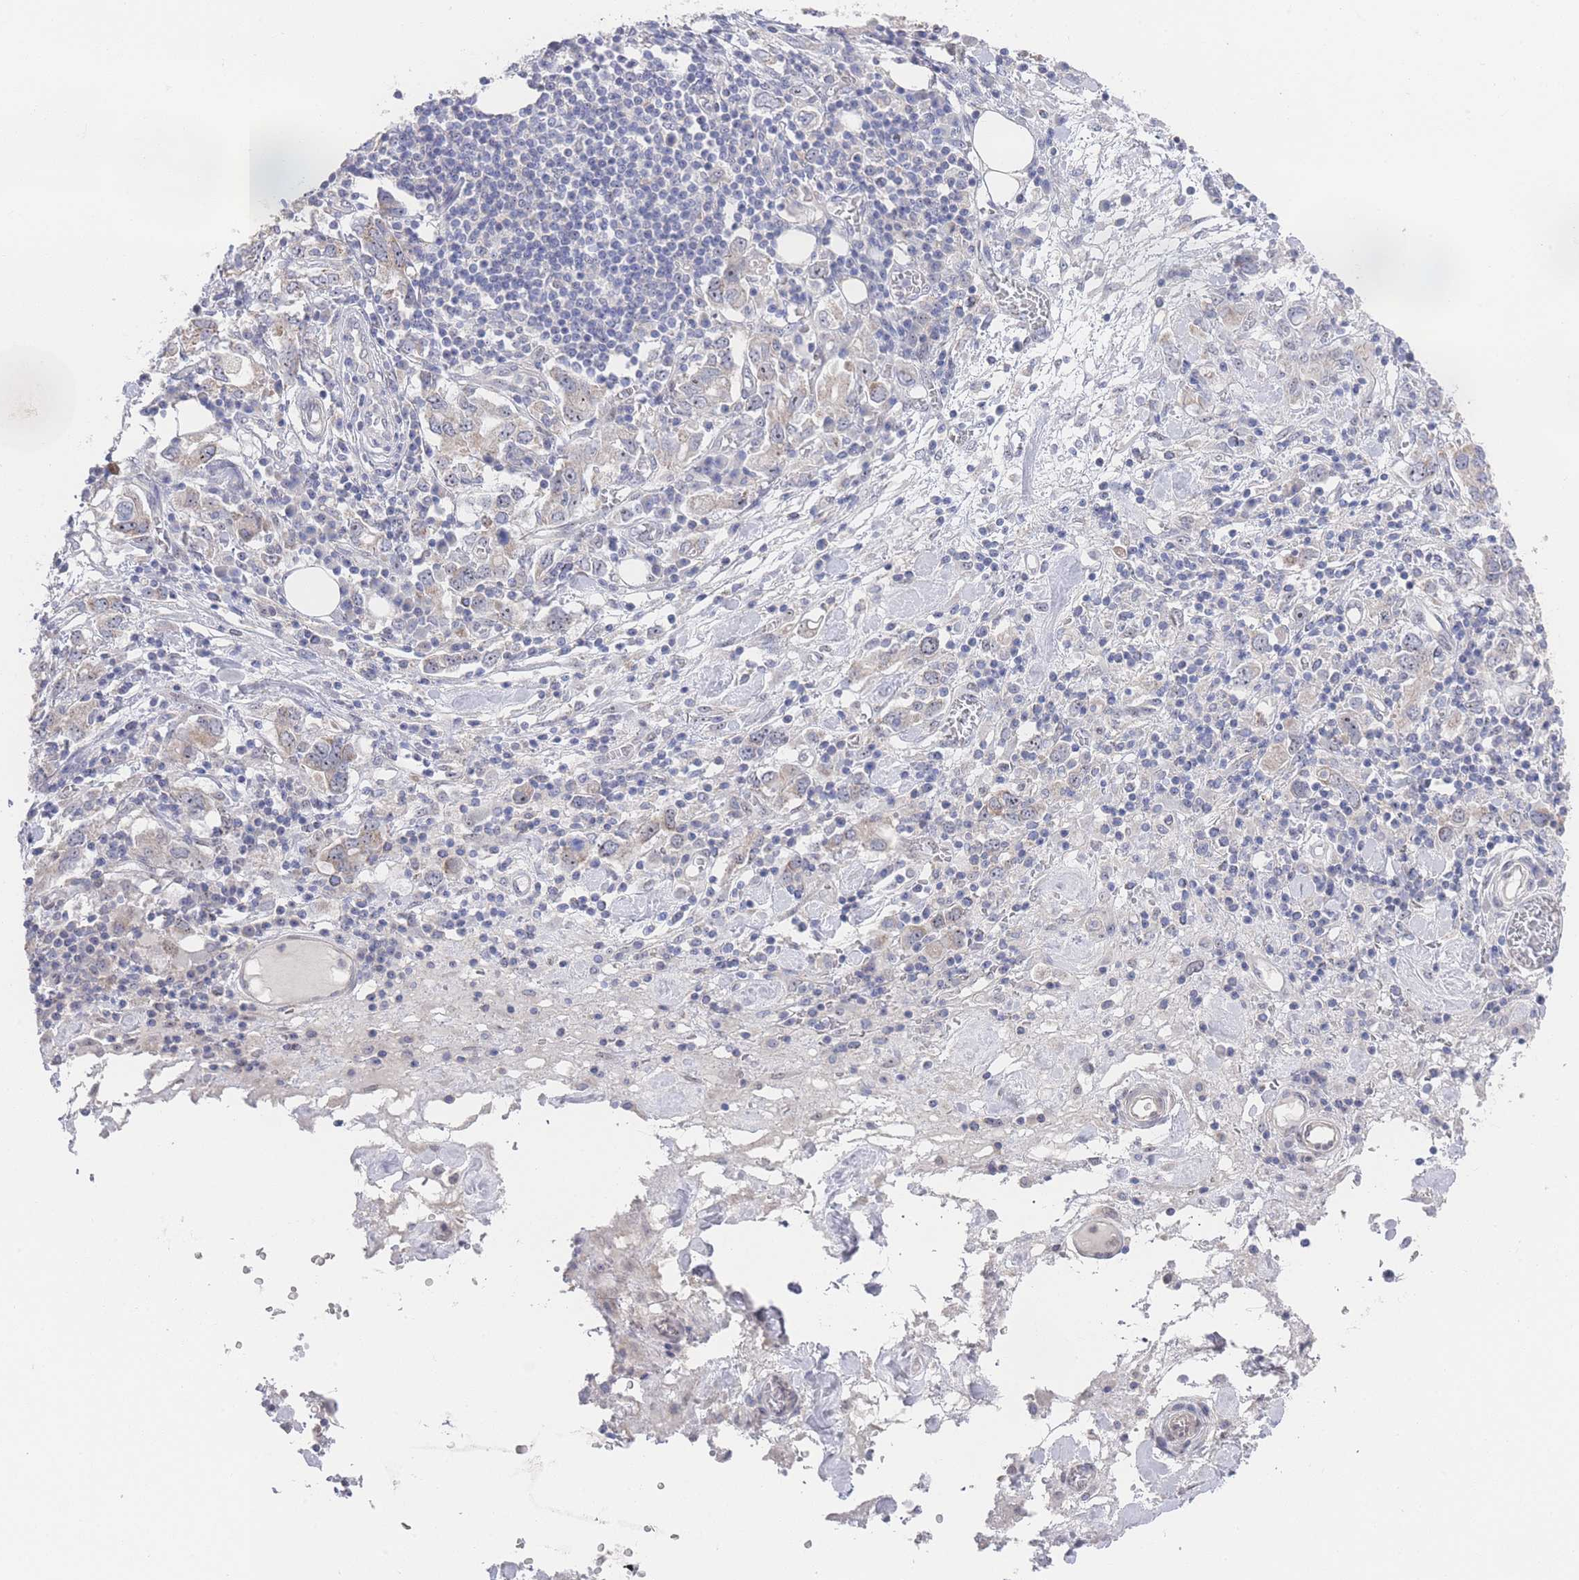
{"staining": {"intensity": "weak", "quantity": "25%-75%", "location": "cytoplasmic/membranous,nuclear"}, "tissue": "stomach cancer", "cell_type": "Tumor cells", "image_type": "cancer", "snomed": [{"axis": "morphology", "description": "Adenocarcinoma, NOS"}, {"axis": "topography", "description": "Stomach, upper"}, {"axis": "topography", "description": "Stomach"}], "caption": "Weak cytoplasmic/membranous and nuclear expression for a protein is seen in about 25%-75% of tumor cells of stomach cancer using immunohistochemistry.", "gene": "ZNF142", "patient": {"sex": "male", "age": 62}}